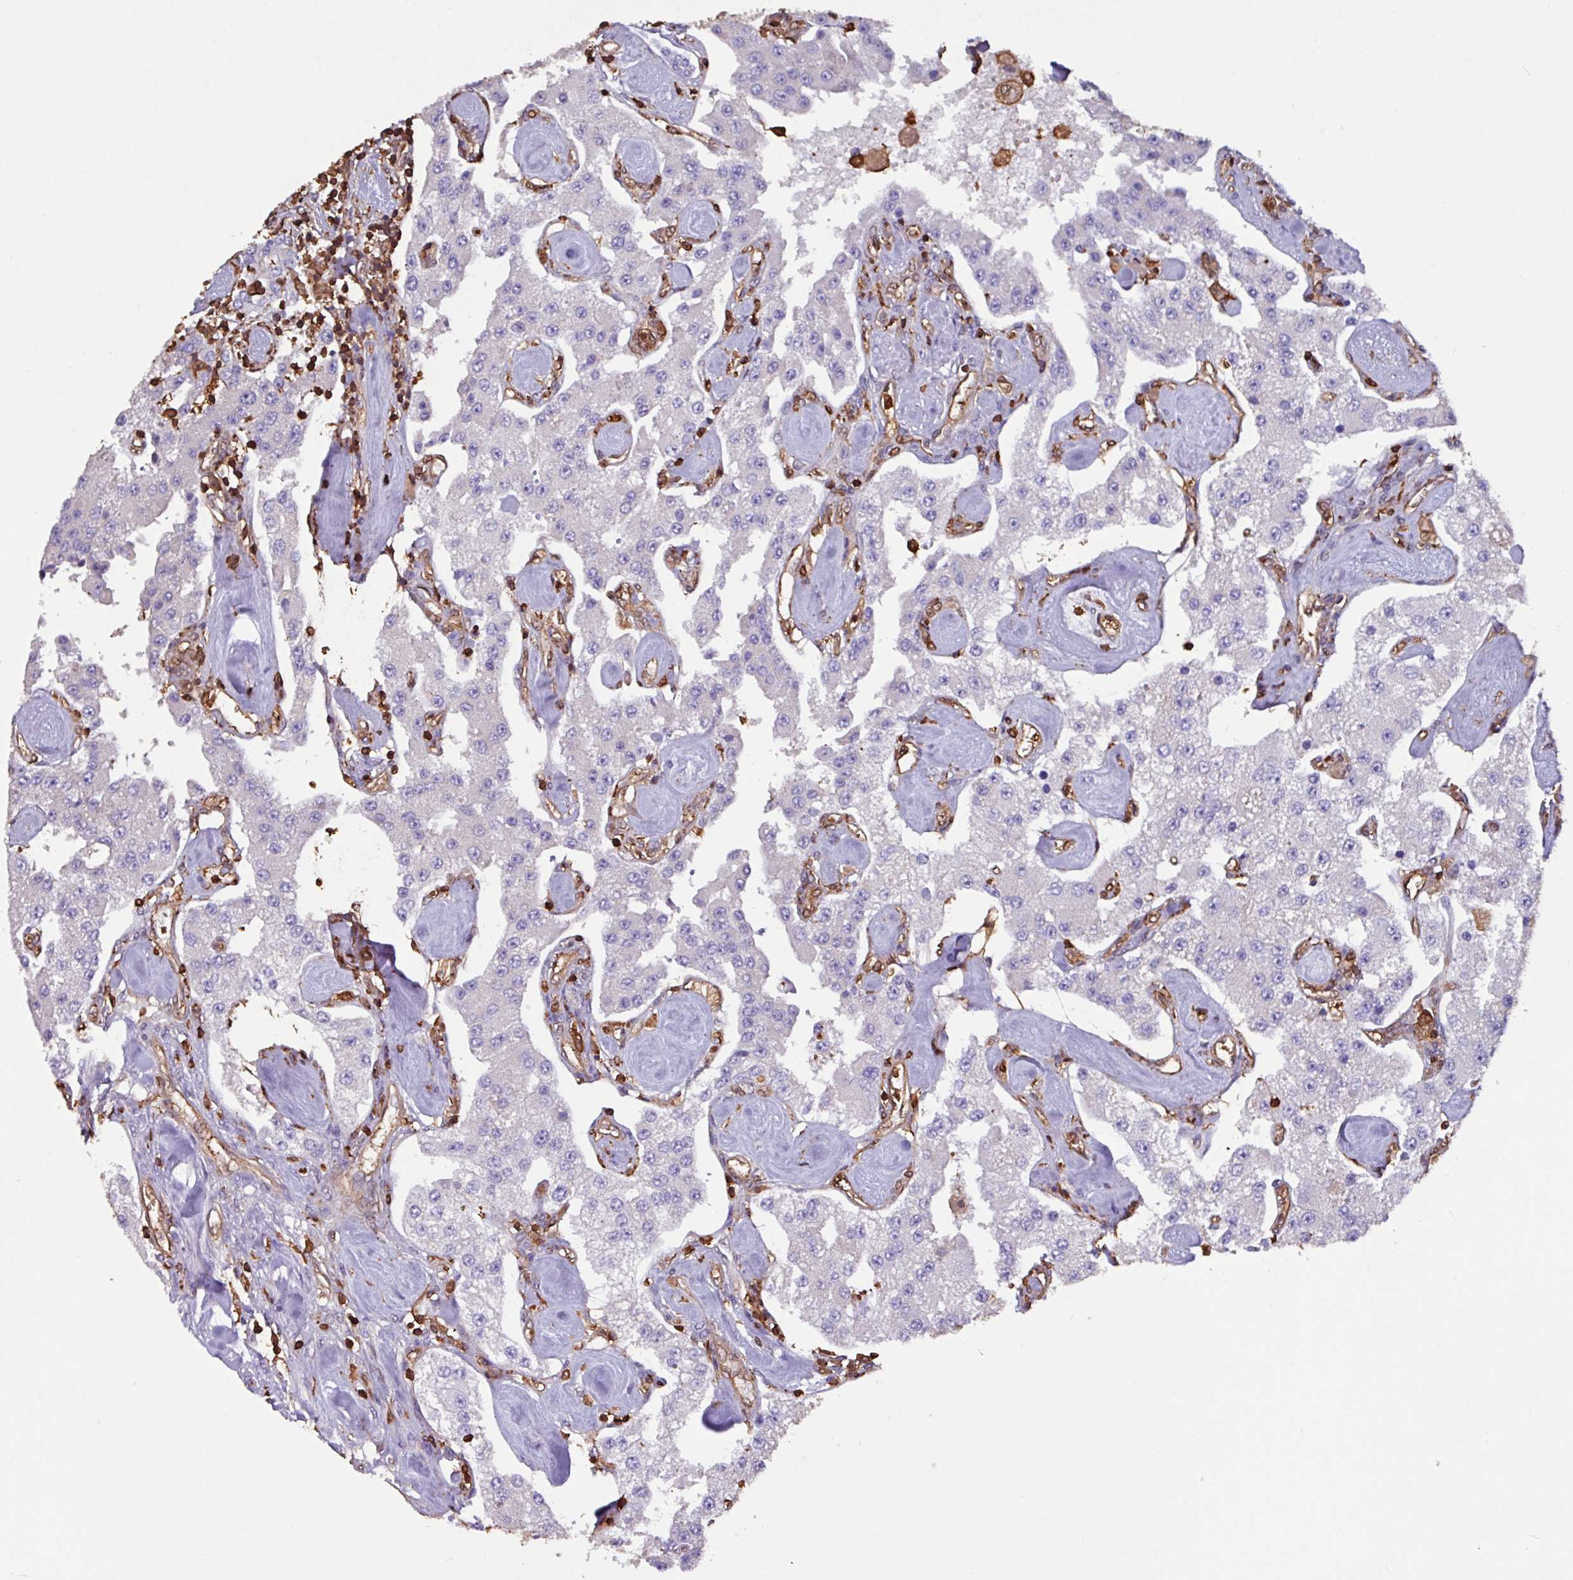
{"staining": {"intensity": "negative", "quantity": "none", "location": "none"}, "tissue": "carcinoid", "cell_type": "Tumor cells", "image_type": "cancer", "snomed": [{"axis": "morphology", "description": "Carcinoid, malignant, NOS"}, {"axis": "topography", "description": "Pancreas"}], "caption": "This is an immunohistochemistry (IHC) photomicrograph of human carcinoid (malignant). There is no staining in tumor cells.", "gene": "ARHGDIB", "patient": {"sex": "male", "age": 41}}